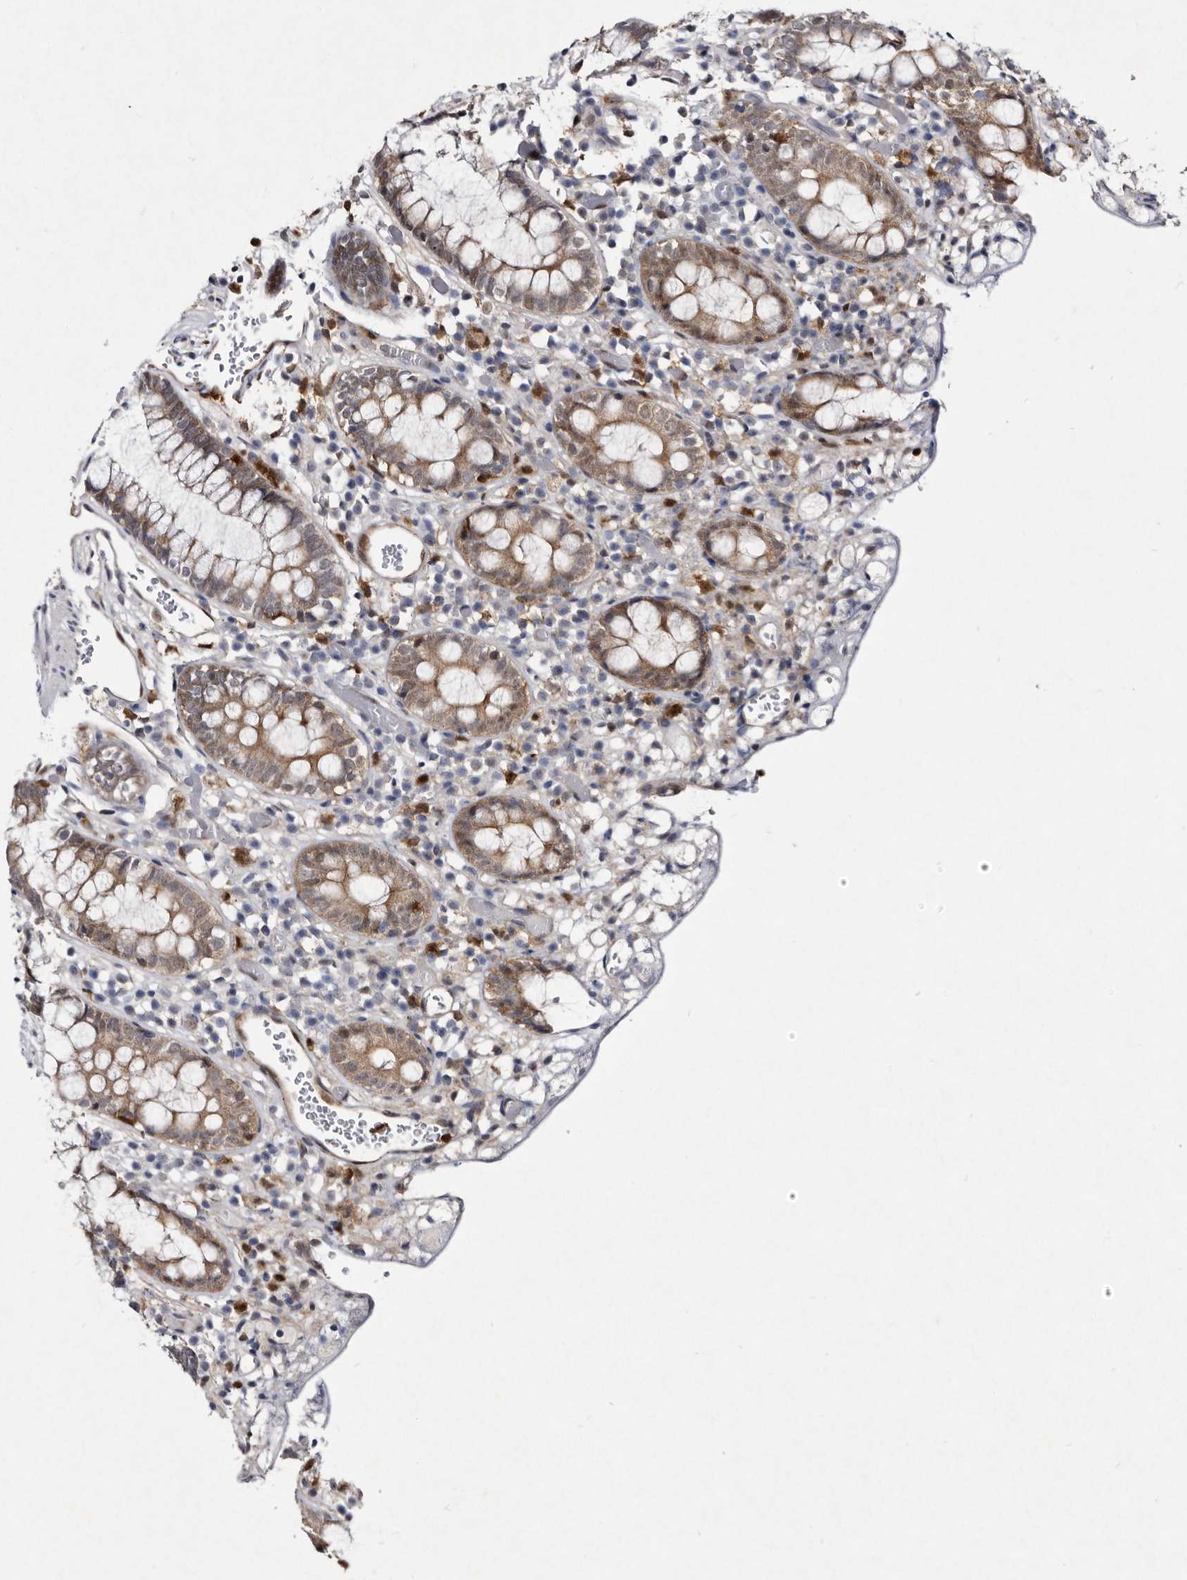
{"staining": {"intensity": "strong", "quantity": ">75%", "location": "nuclear"}, "tissue": "colon", "cell_type": "Endothelial cells", "image_type": "normal", "snomed": [{"axis": "morphology", "description": "Normal tissue, NOS"}, {"axis": "topography", "description": "Colon"}], "caption": "Immunohistochemistry (IHC) staining of benign colon, which demonstrates high levels of strong nuclear staining in approximately >75% of endothelial cells indicating strong nuclear protein positivity. The staining was performed using DAB (brown) for protein detection and nuclei were counterstained in hematoxylin (blue).", "gene": "SERPINB8", "patient": {"sex": "male", "age": 14}}